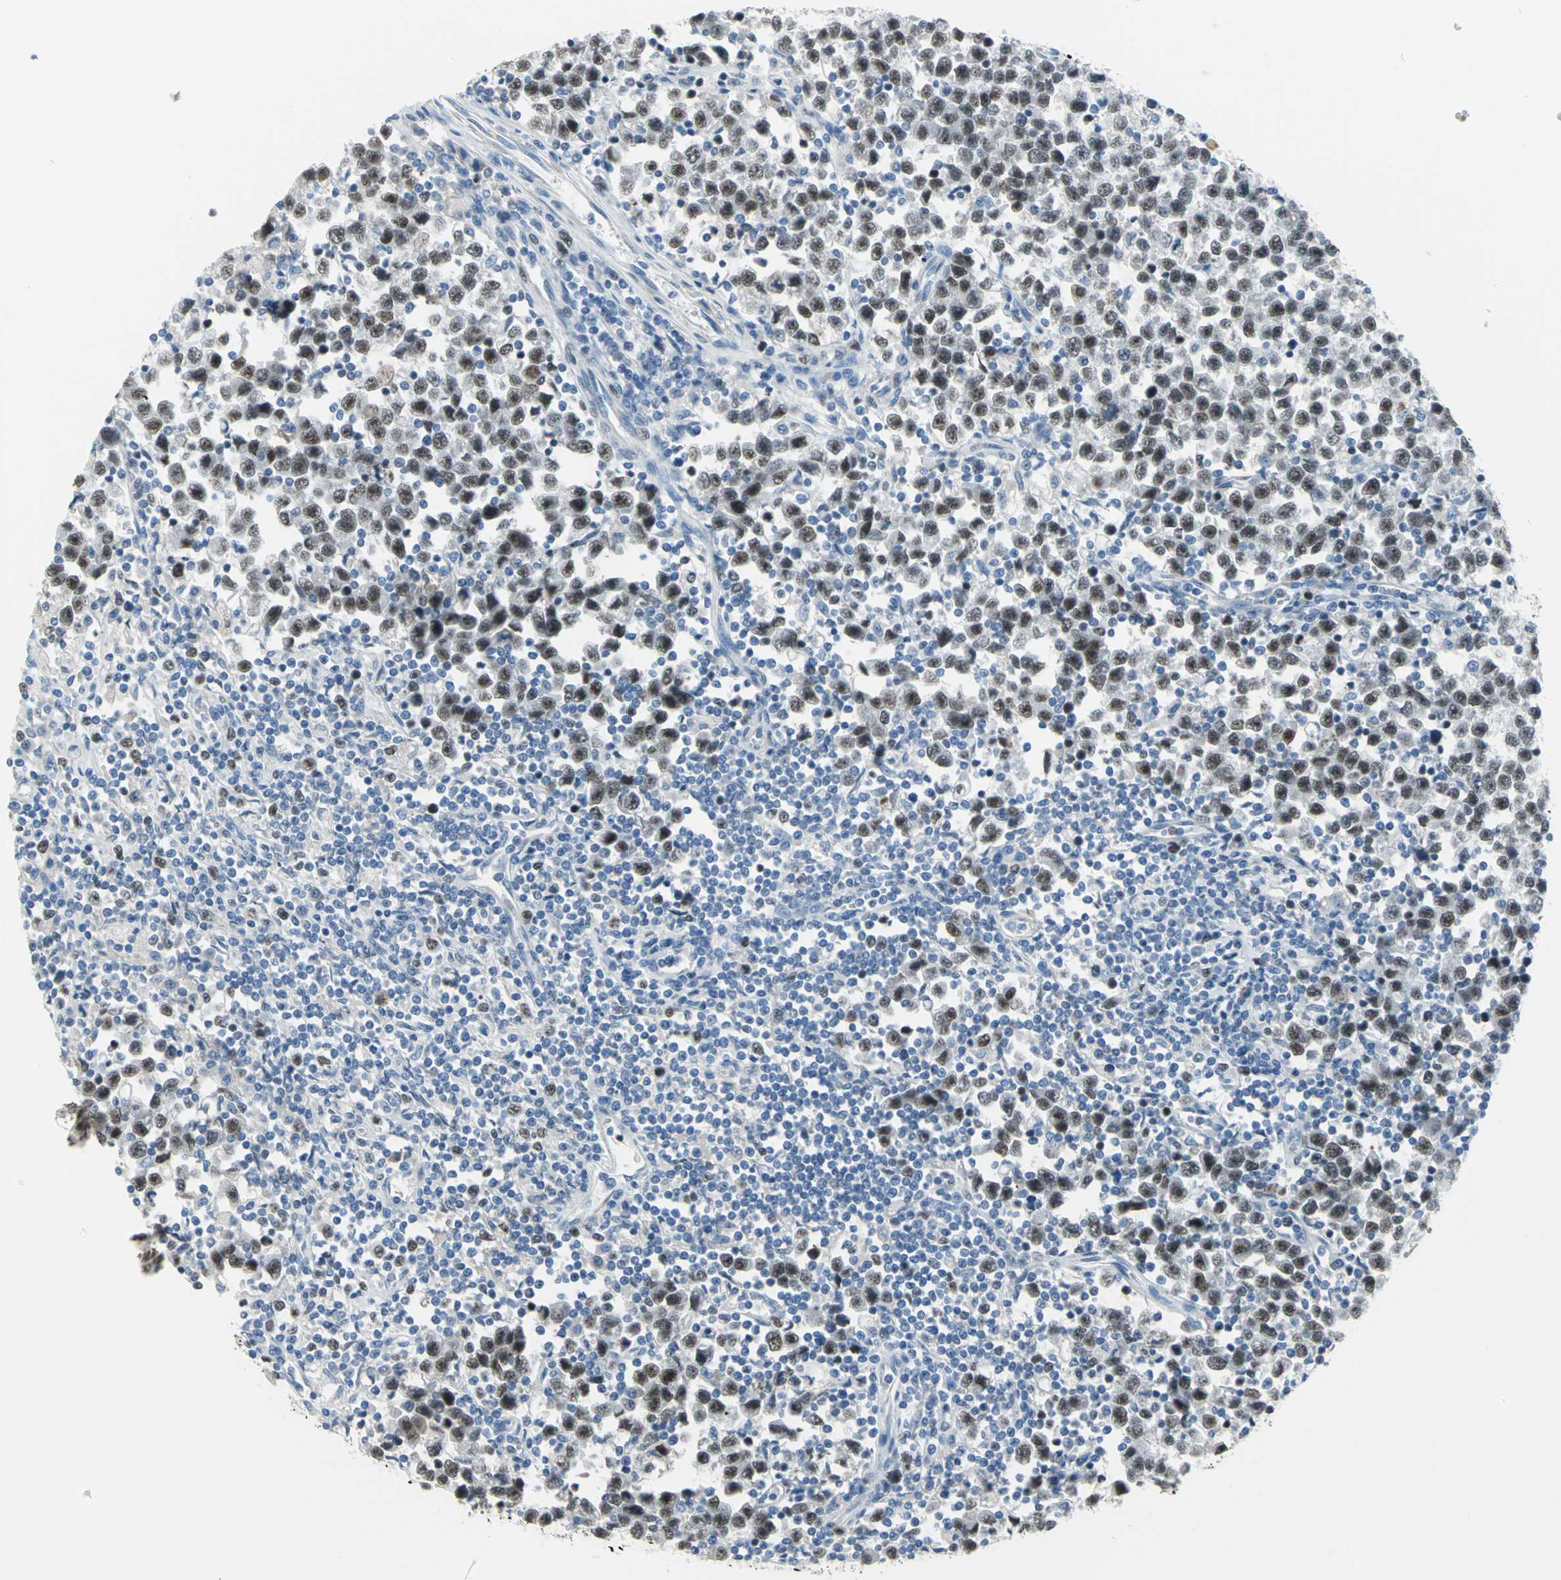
{"staining": {"intensity": "moderate", "quantity": ">75%", "location": "cytoplasmic/membranous"}, "tissue": "testis cancer", "cell_type": "Tumor cells", "image_type": "cancer", "snomed": [{"axis": "morphology", "description": "Seminoma, NOS"}, {"axis": "topography", "description": "Testis"}], "caption": "Brown immunohistochemical staining in seminoma (testis) shows moderate cytoplasmic/membranous staining in approximately >75% of tumor cells.", "gene": "MCM3", "patient": {"sex": "male", "age": 43}}